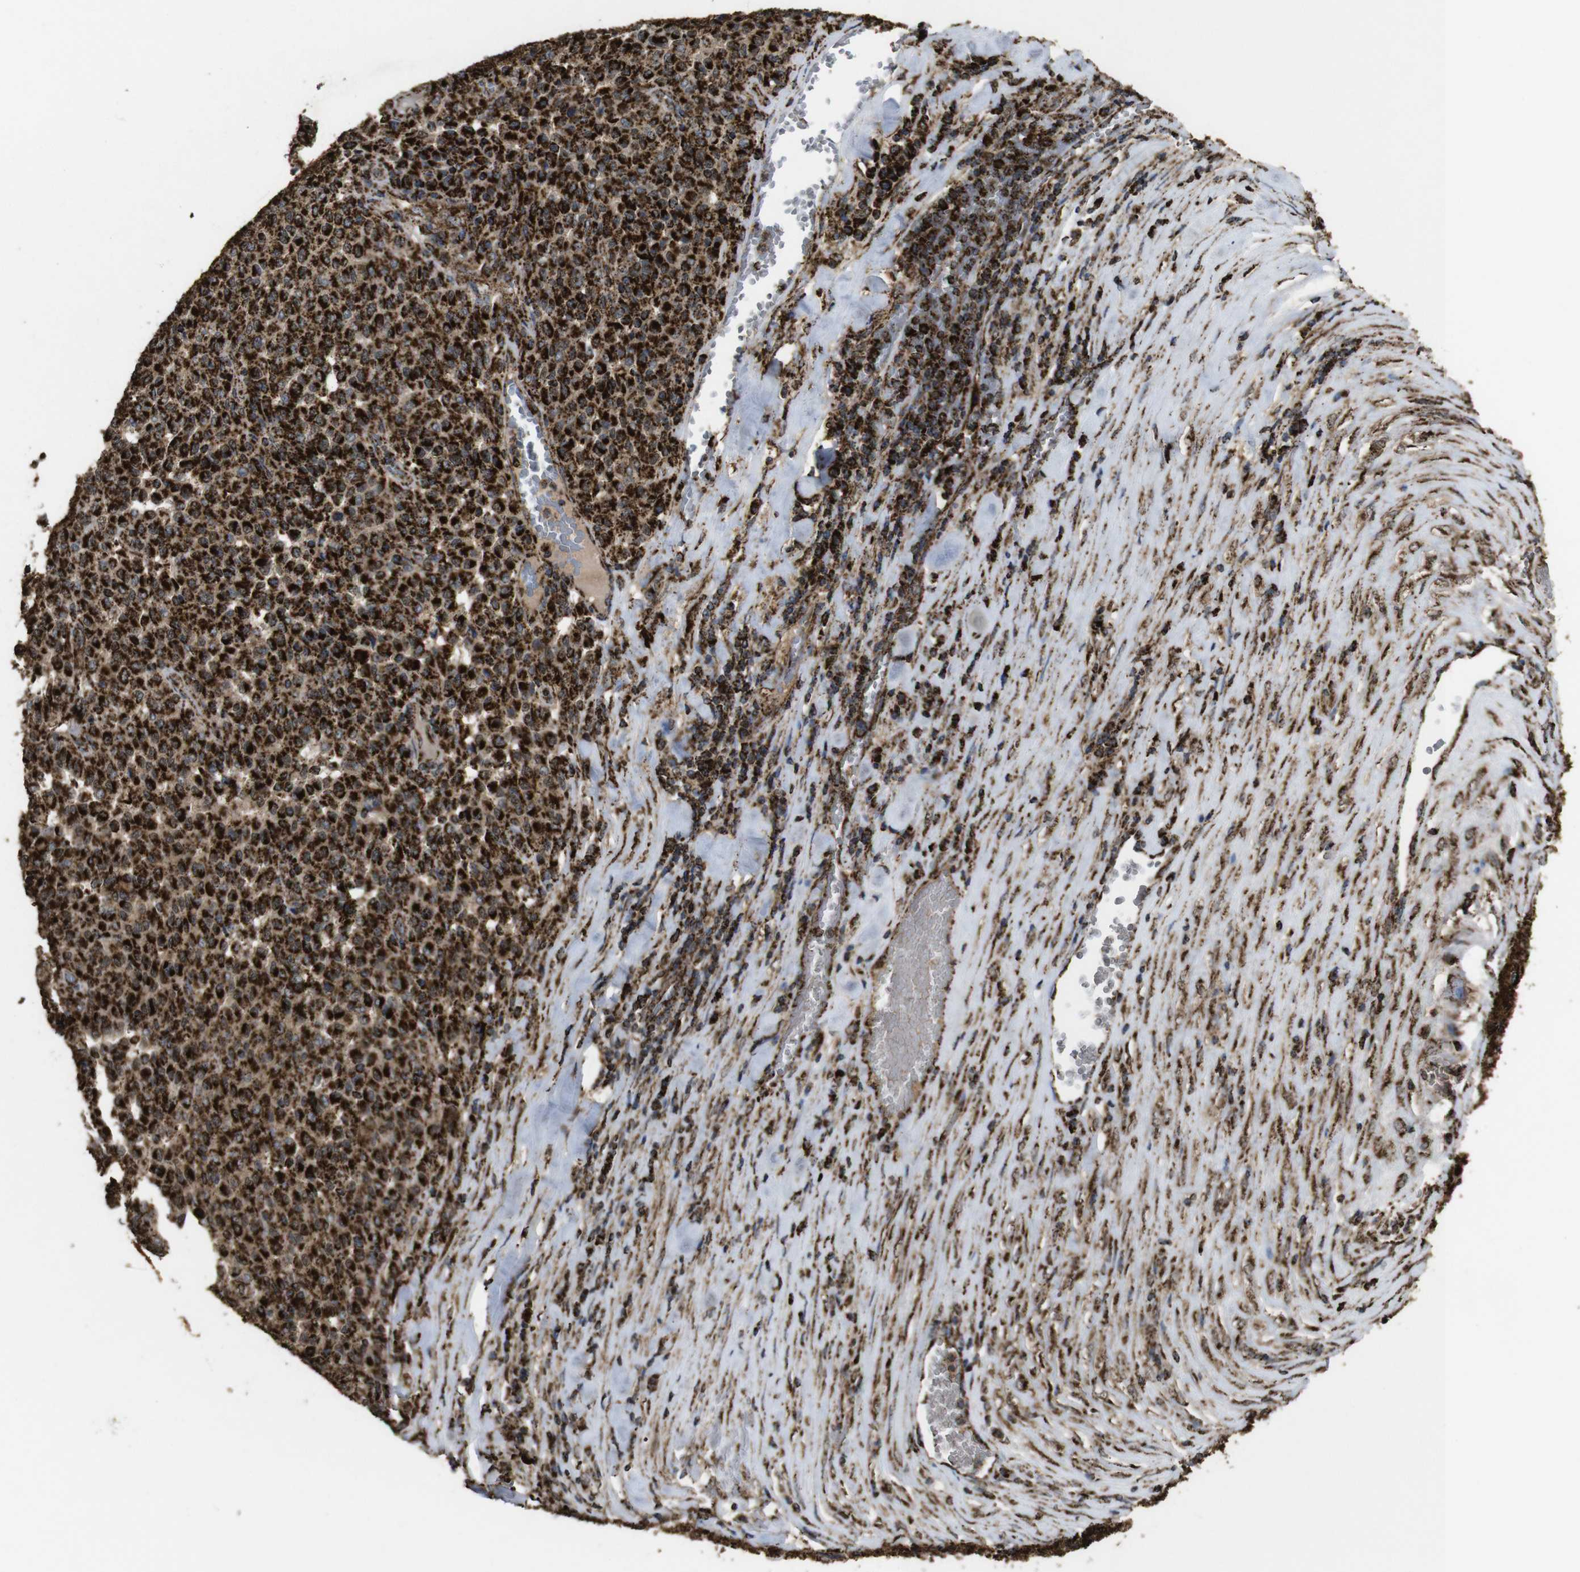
{"staining": {"intensity": "strong", "quantity": ">75%", "location": "cytoplasmic/membranous"}, "tissue": "melanoma", "cell_type": "Tumor cells", "image_type": "cancer", "snomed": [{"axis": "morphology", "description": "Malignant melanoma, Metastatic site"}, {"axis": "topography", "description": "Pancreas"}], "caption": "A brown stain shows strong cytoplasmic/membranous positivity of a protein in human melanoma tumor cells.", "gene": "ATP5F1A", "patient": {"sex": "female", "age": 30}}